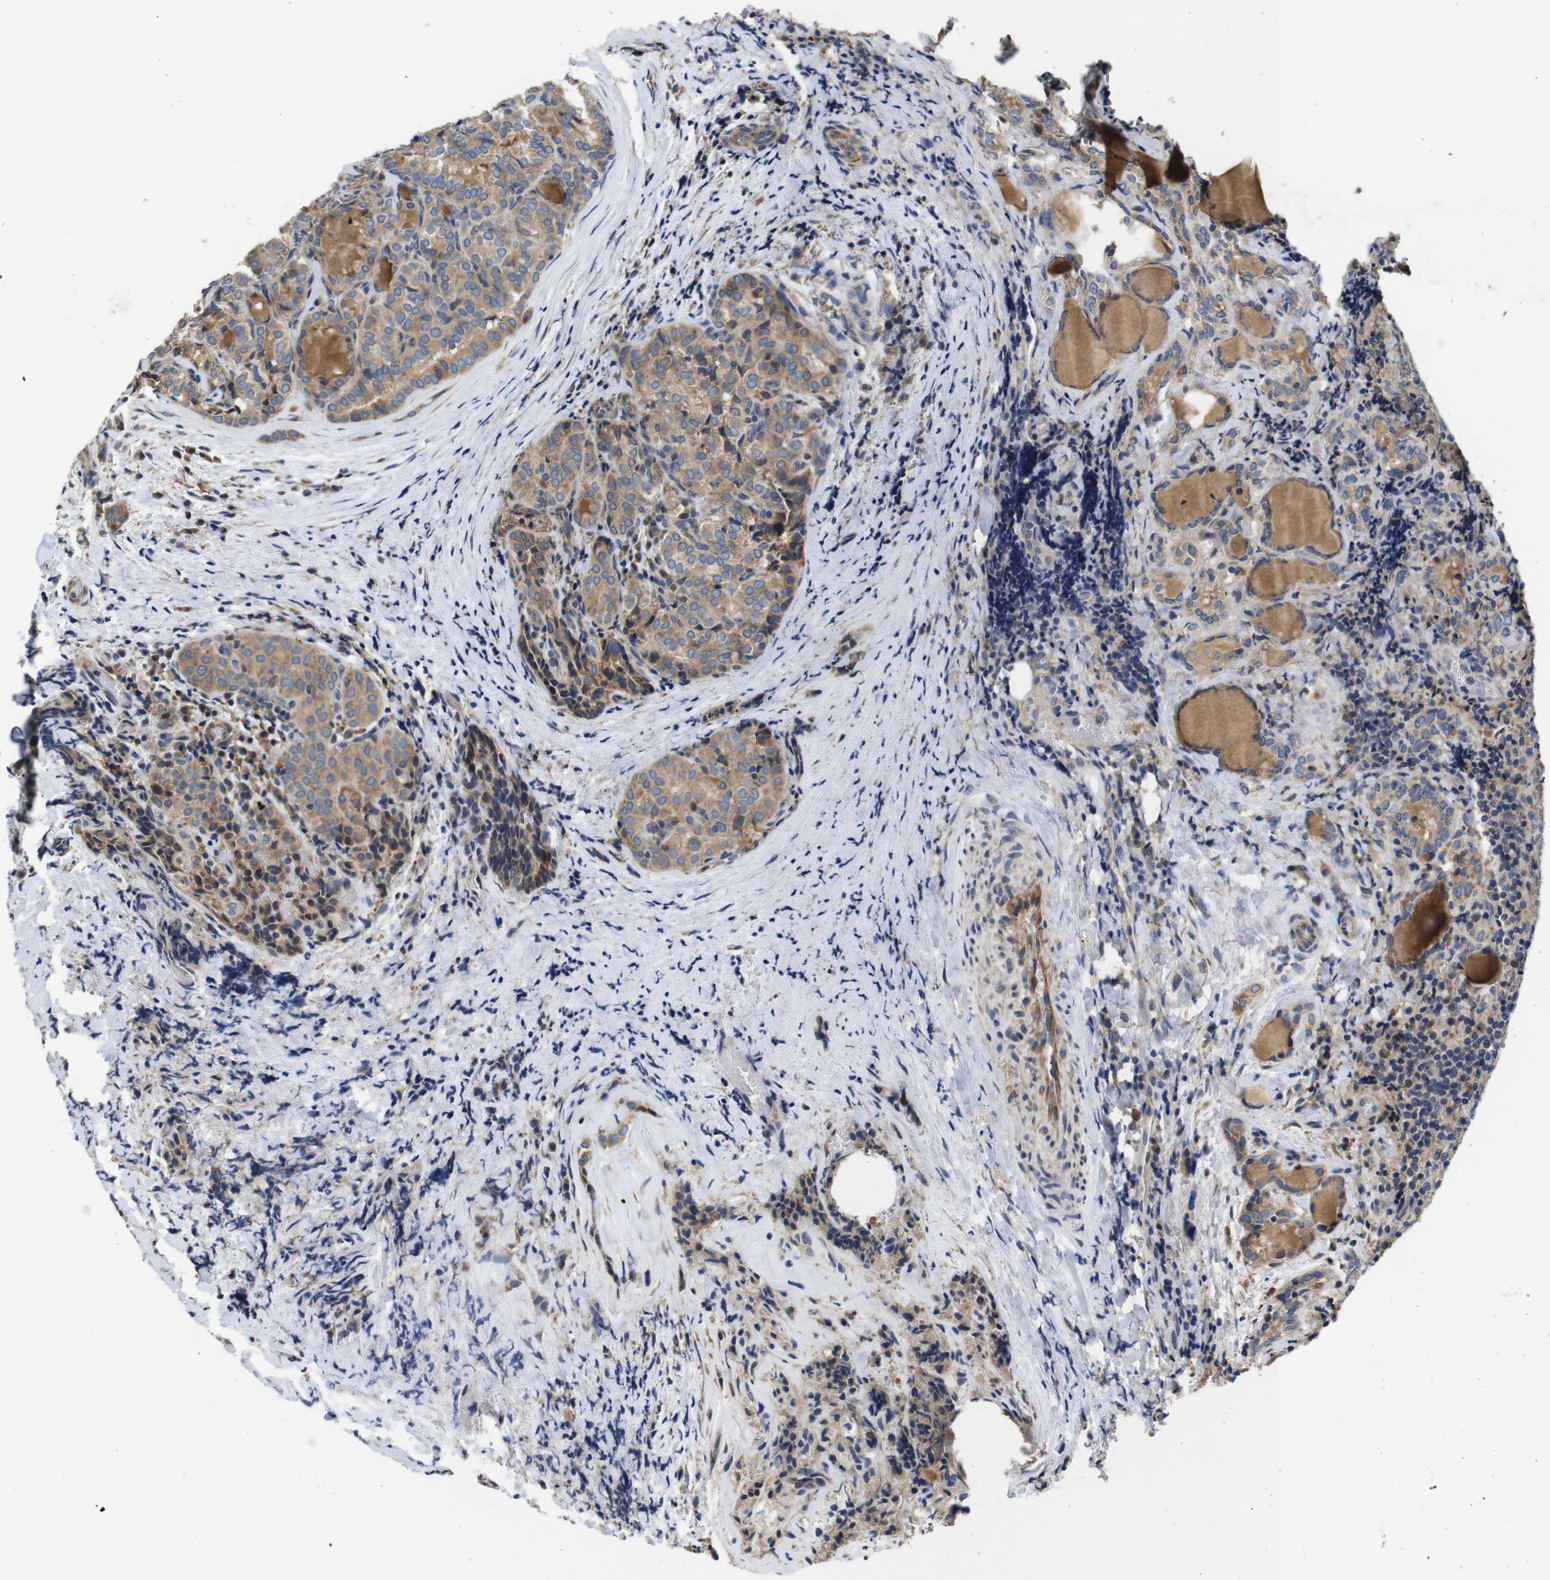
{"staining": {"intensity": "moderate", "quantity": ">75%", "location": "cytoplasmic/membranous"}, "tissue": "thyroid cancer", "cell_type": "Tumor cells", "image_type": "cancer", "snomed": [{"axis": "morphology", "description": "Normal tissue, NOS"}, {"axis": "morphology", "description": "Papillary adenocarcinoma, NOS"}, {"axis": "topography", "description": "Thyroid gland"}], "caption": "A brown stain labels moderate cytoplasmic/membranous expression of a protein in papillary adenocarcinoma (thyroid) tumor cells.", "gene": "MARCHF7", "patient": {"sex": "female", "age": 30}}